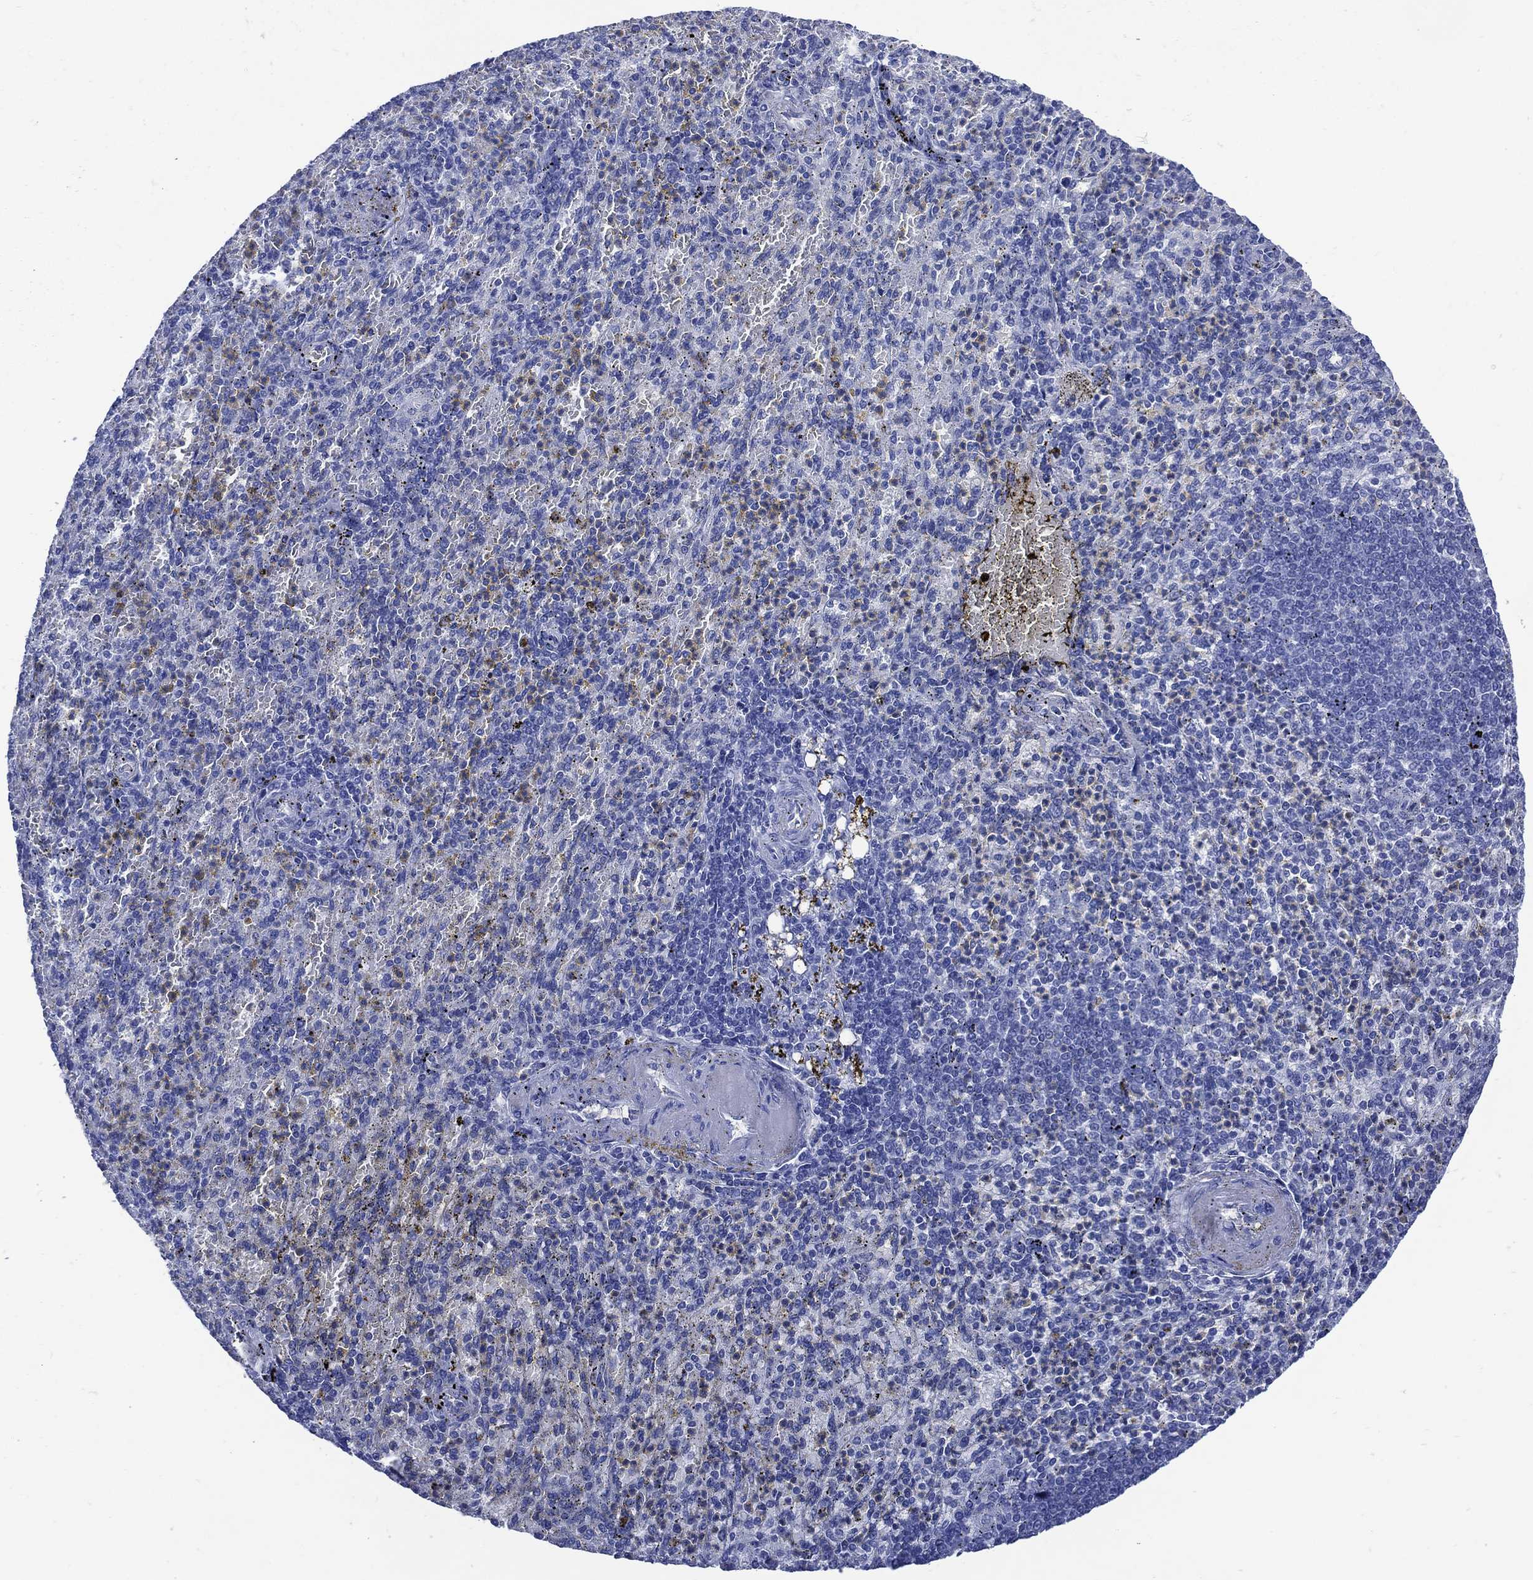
{"staining": {"intensity": "negative", "quantity": "none", "location": "none"}, "tissue": "spleen", "cell_type": "Cells in red pulp", "image_type": "normal", "snomed": [{"axis": "morphology", "description": "Normal tissue, NOS"}, {"axis": "topography", "description": "Spleen"}], "caption": "The immunohistochemistry histopathology image has no significant positivity in cells in red pulp of spleen.", "gene": "SHCBP1L", "patient": {"sex": "female", "age": 74}}